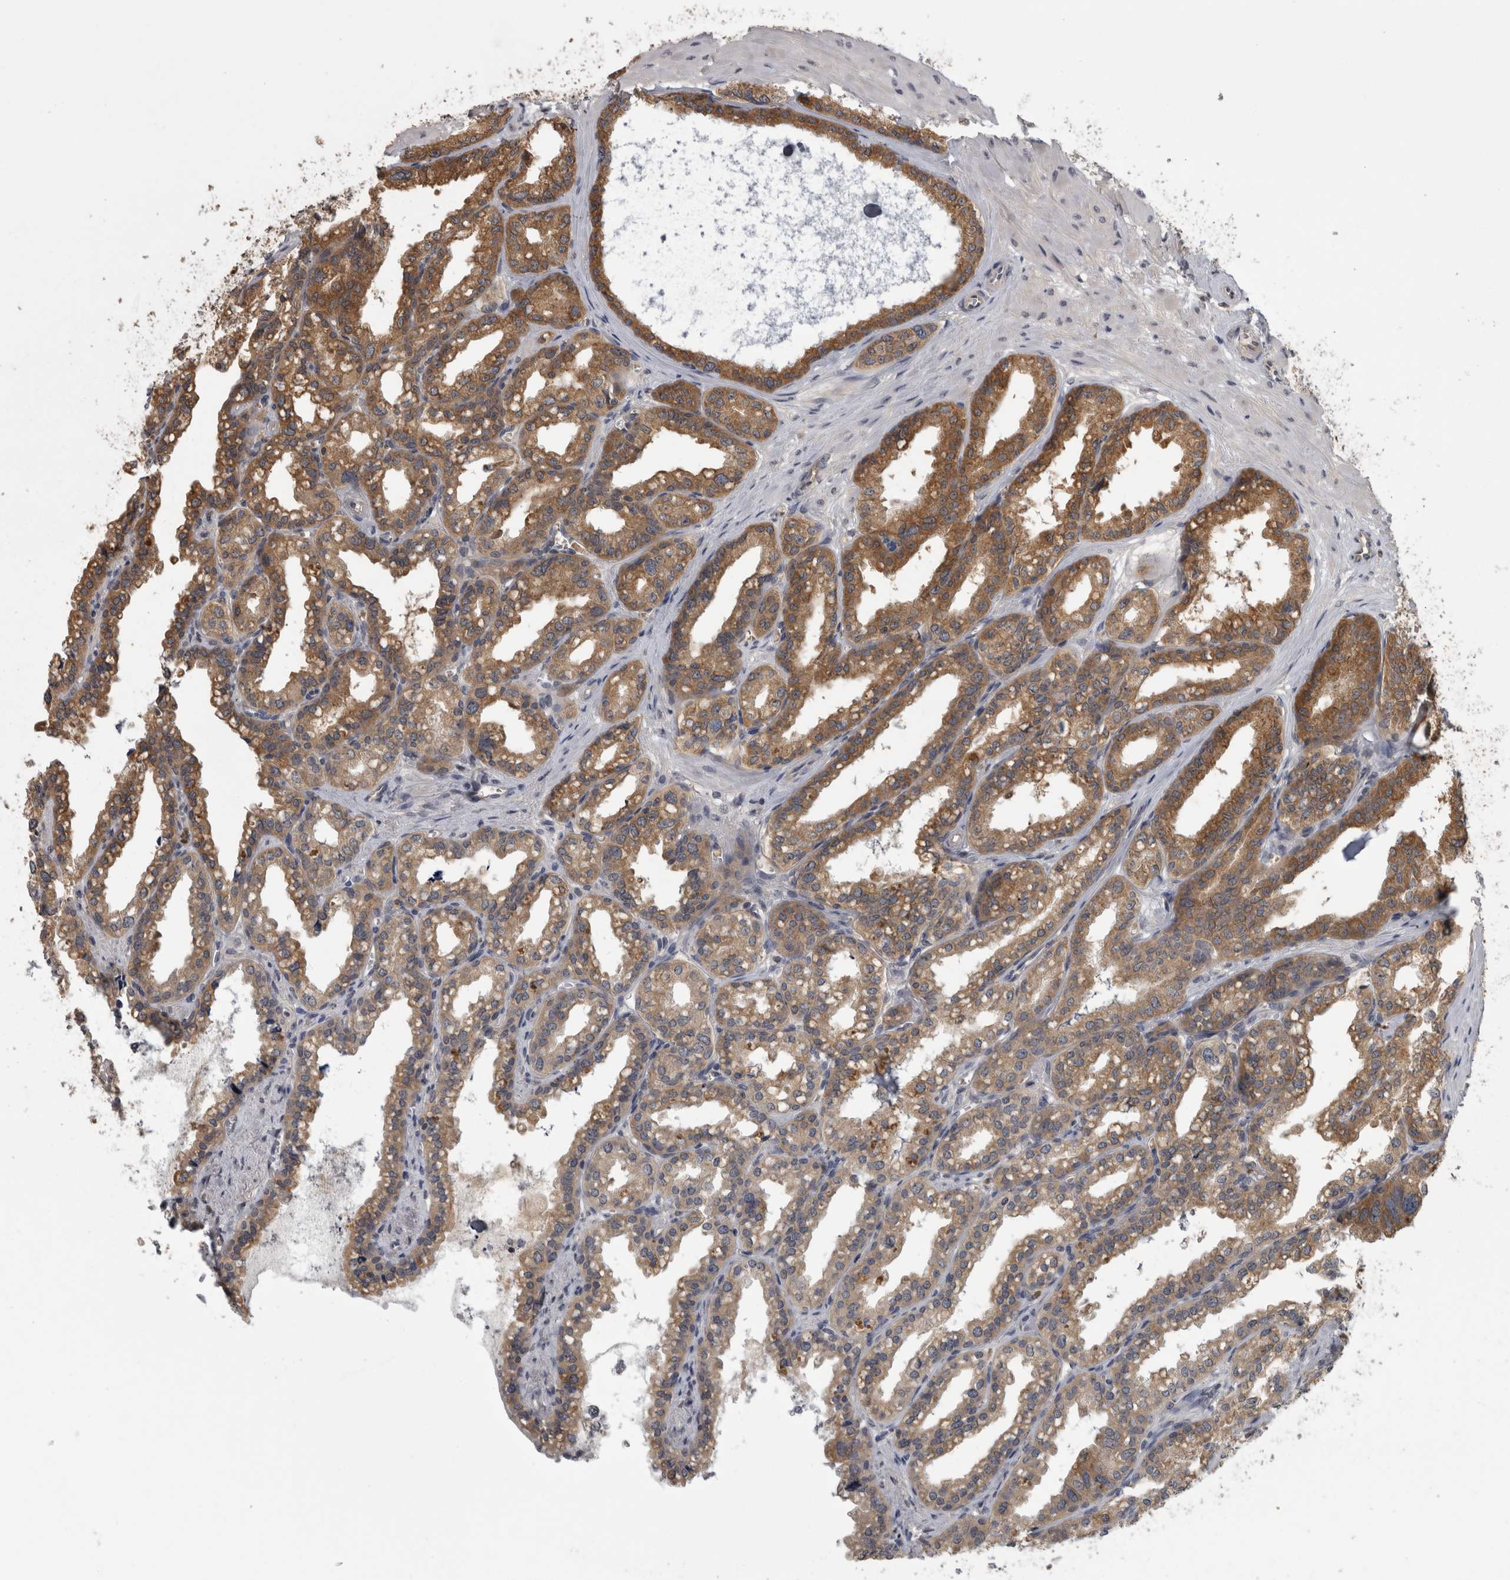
{"staining": {"intensity": "moderate", "quantity": ">75%", "location": "cytoplasmic/membranous"}, "tissue": "seminal vesicle", "cell_type": "Glandular cells", "image_type": "normal", "snomed": [{"axis": "morphology", "description": "Normal tissue, NOS"}, {"axis": "topography", "description": "Prostate"}, {"axis": "topography", "description": "Seminal veicle"}], "caption": "An IHC histopathology image of benign tissue is shown. Protein staining in brown shows moderate cytoplasmic/membranous positivity in seminal vesicle within glandular cells.", "gene": "APRT", "patient": {"sex": "male", "age": 51}}